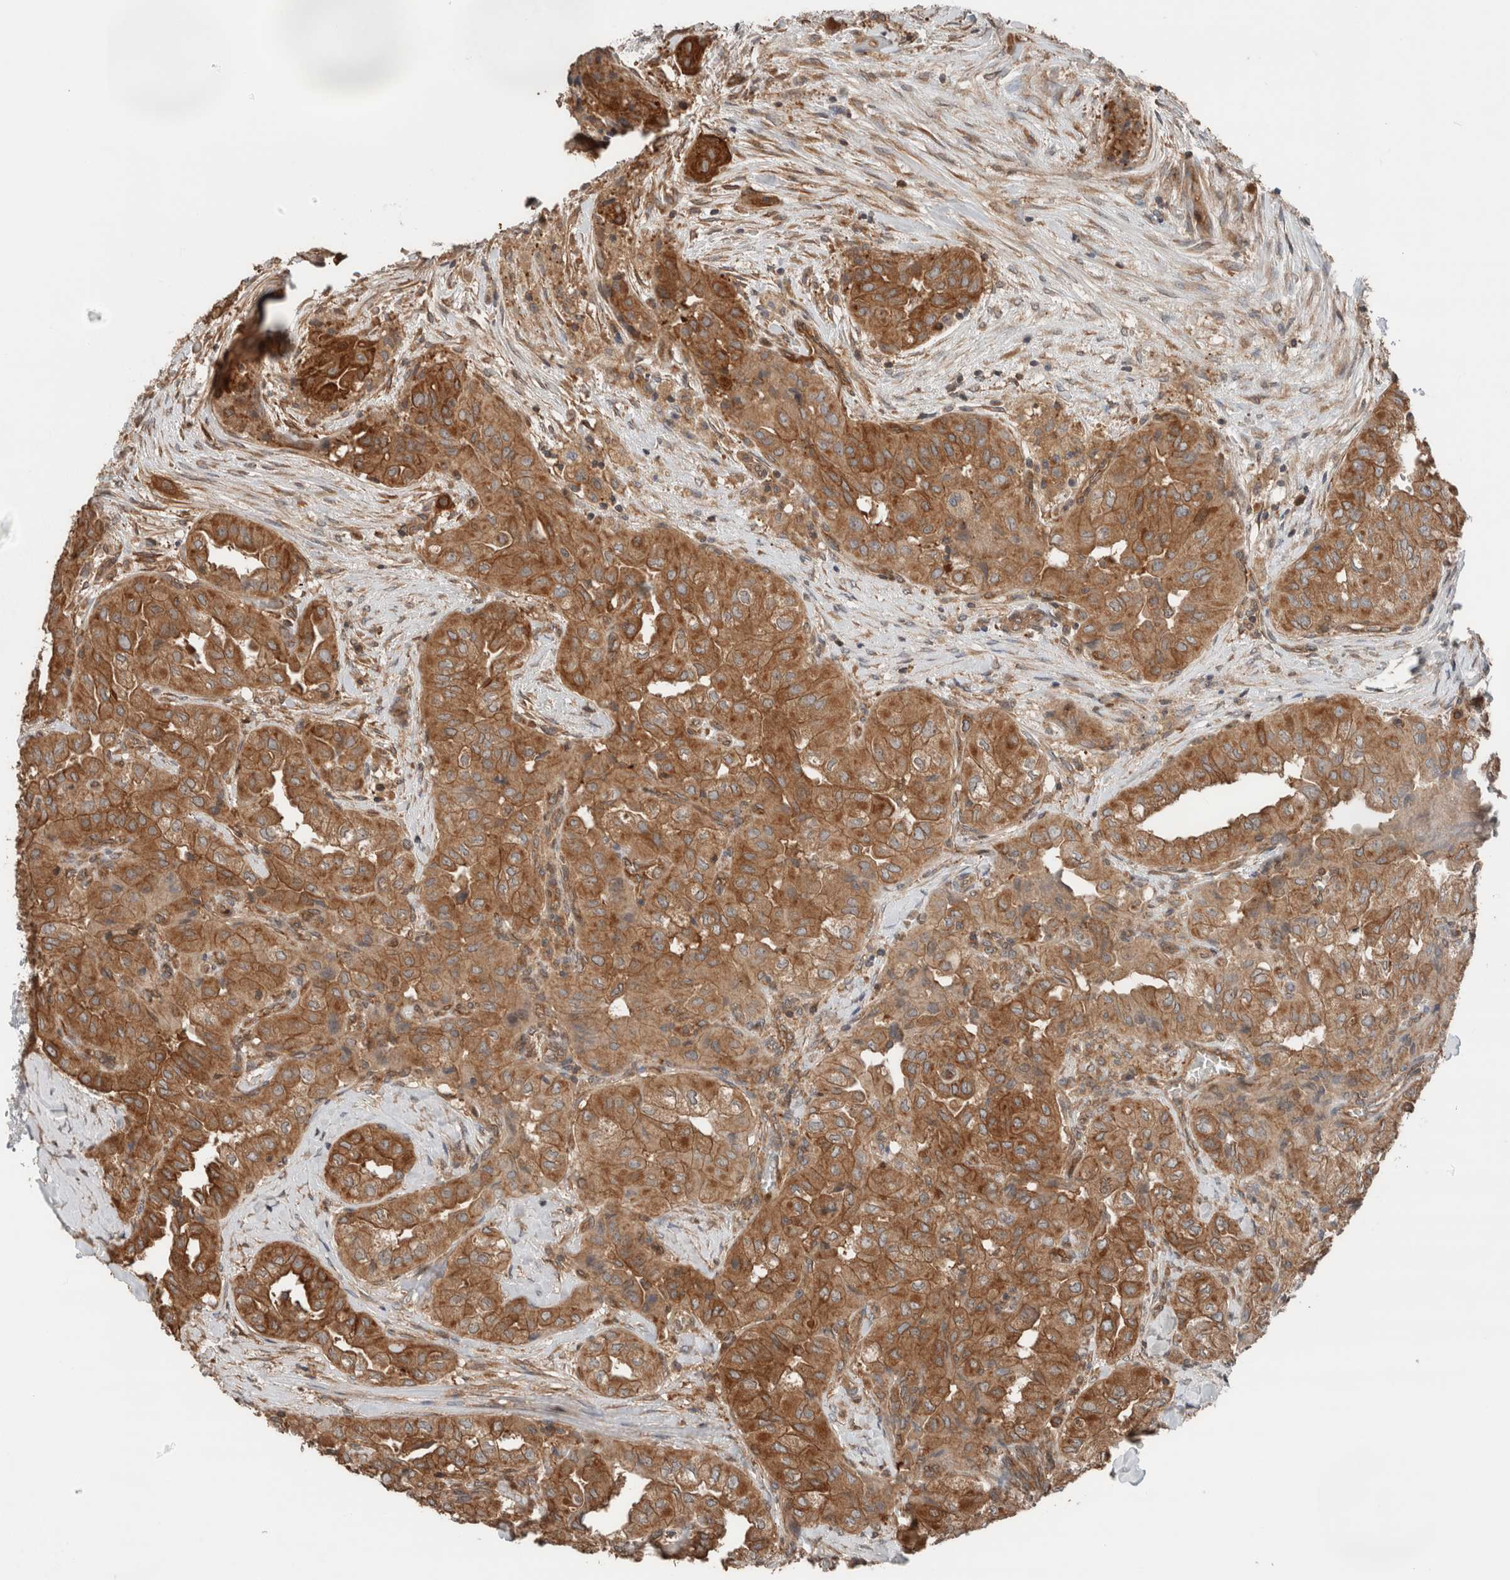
{"staining": {"intensity": "moderate", "quantity": ">75%", "location": "cytoplasmic/membranous"}, "tissue": "thyroid cancer", "cell_type": "Tumor cells", "image_type": "cancer", "snomed": [{"axis": "morphology", "description": "Papillary adenocarcinoma, NOS"}, {"axis": "topography", "description": "Thyroid gland"}], "caption": "Immunohistochemistry (IHC) (DAB) staining of human thyroid cancer demonstrates moderate cytoplasmic/membranous protein staining in about >75% of tumor cells.", "gene": "XPNPEP1", "patient": {"sex": "female", "age": 59}}